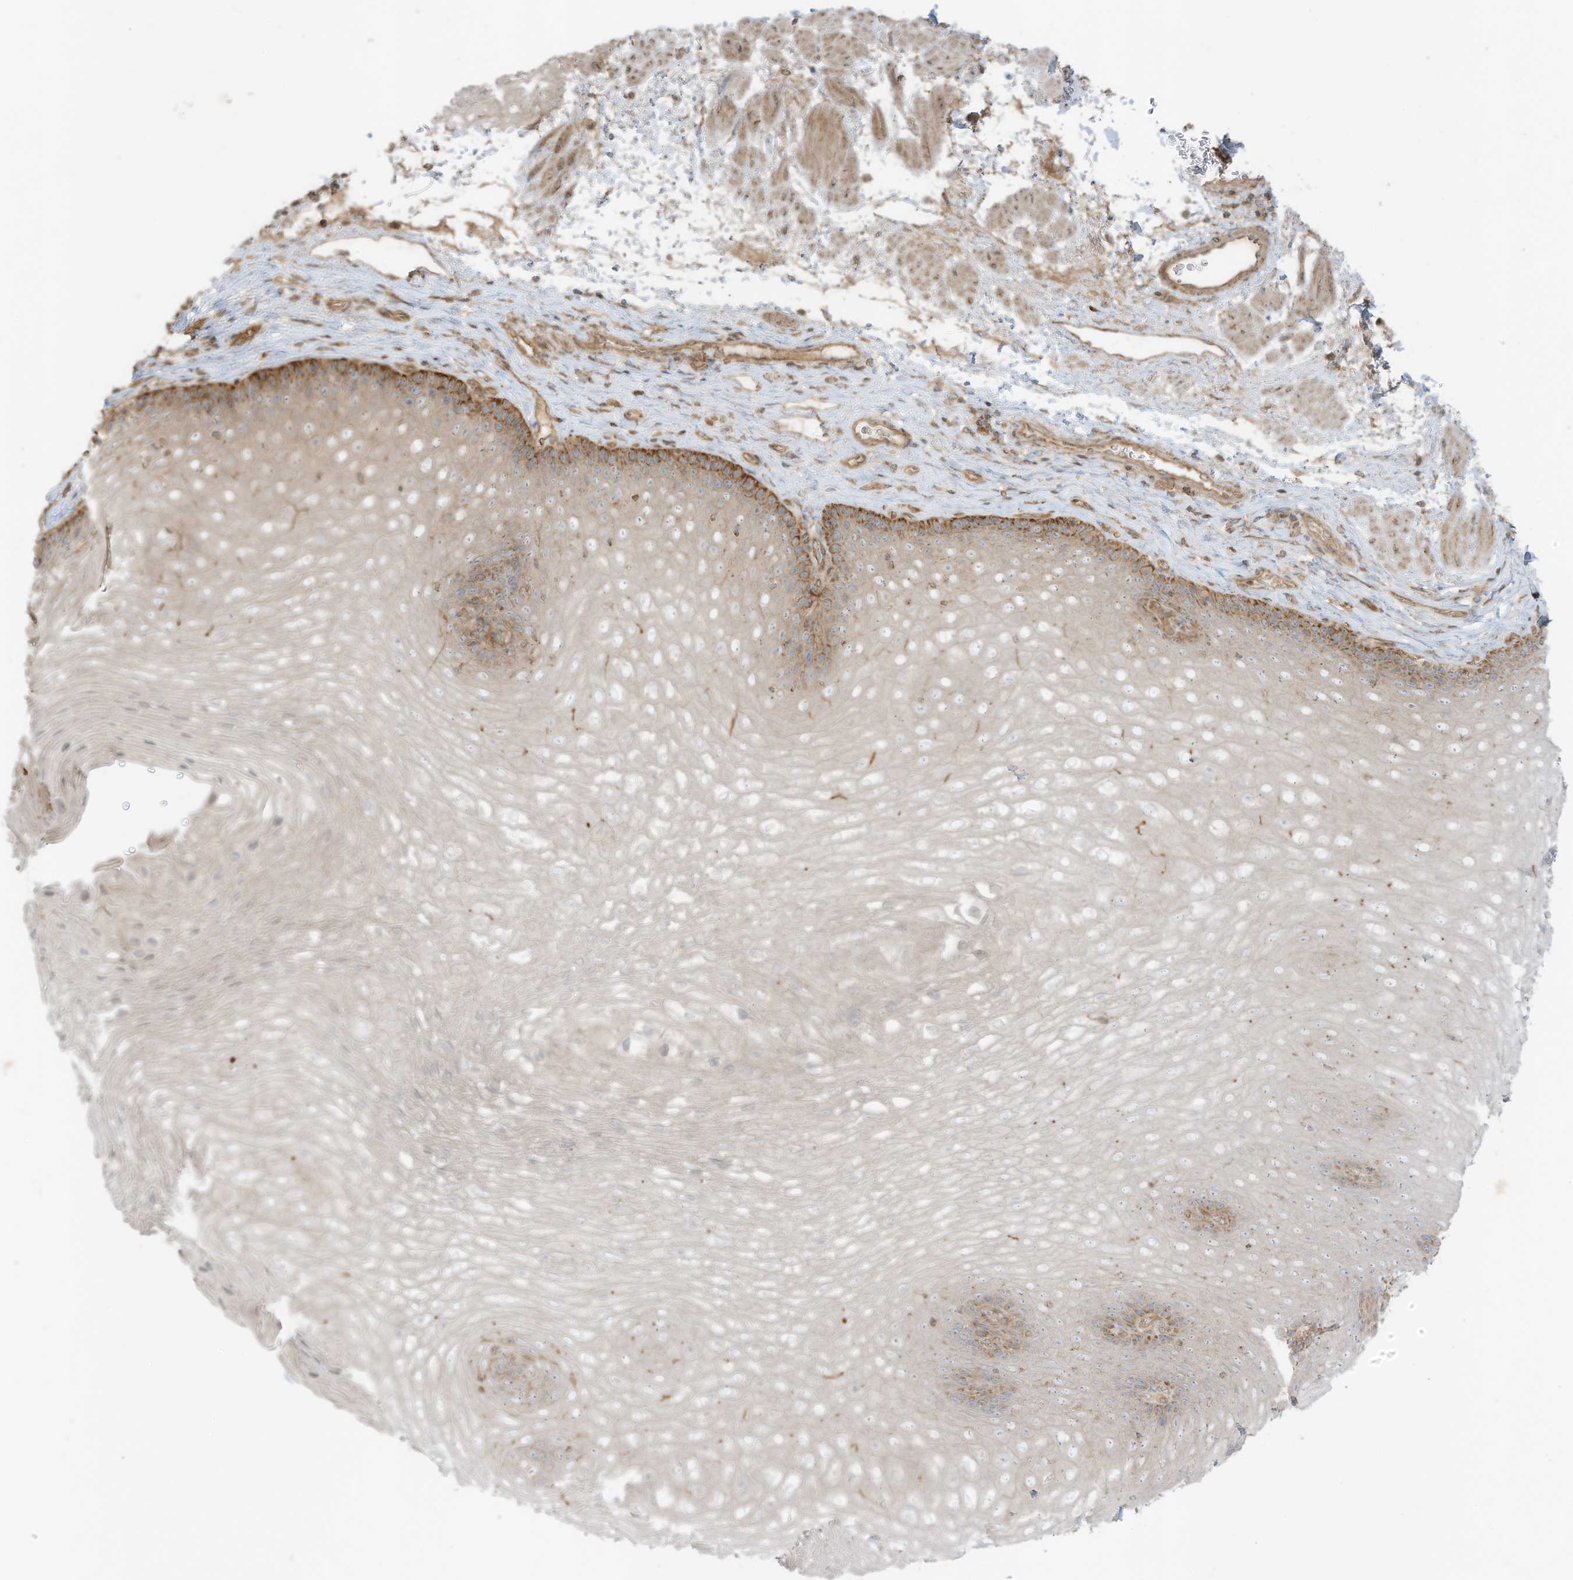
{"staining": {"intensity": "moderate", "quantity": "25%-75%", "location": "cytoplasmic/membranous"}, "tissue": "esophagus", "cell_type": "Squamous epithelial cells", "image_type": "normal", "snomed": [{"axis": "morphology", "description": "Normal tissue, NOS"}, {"axis": "topography", "description": "Esophagus"}], "caption": "An image showing moderate cytoplasmic/membranous expression in approximately 25%-75% of squamous epithelial cells in unremarkable esophagus, as visualized by brown immunohistochemical staining.", "gene": "SLC25A12", "patient": {"sex": "female", "age": 66}}